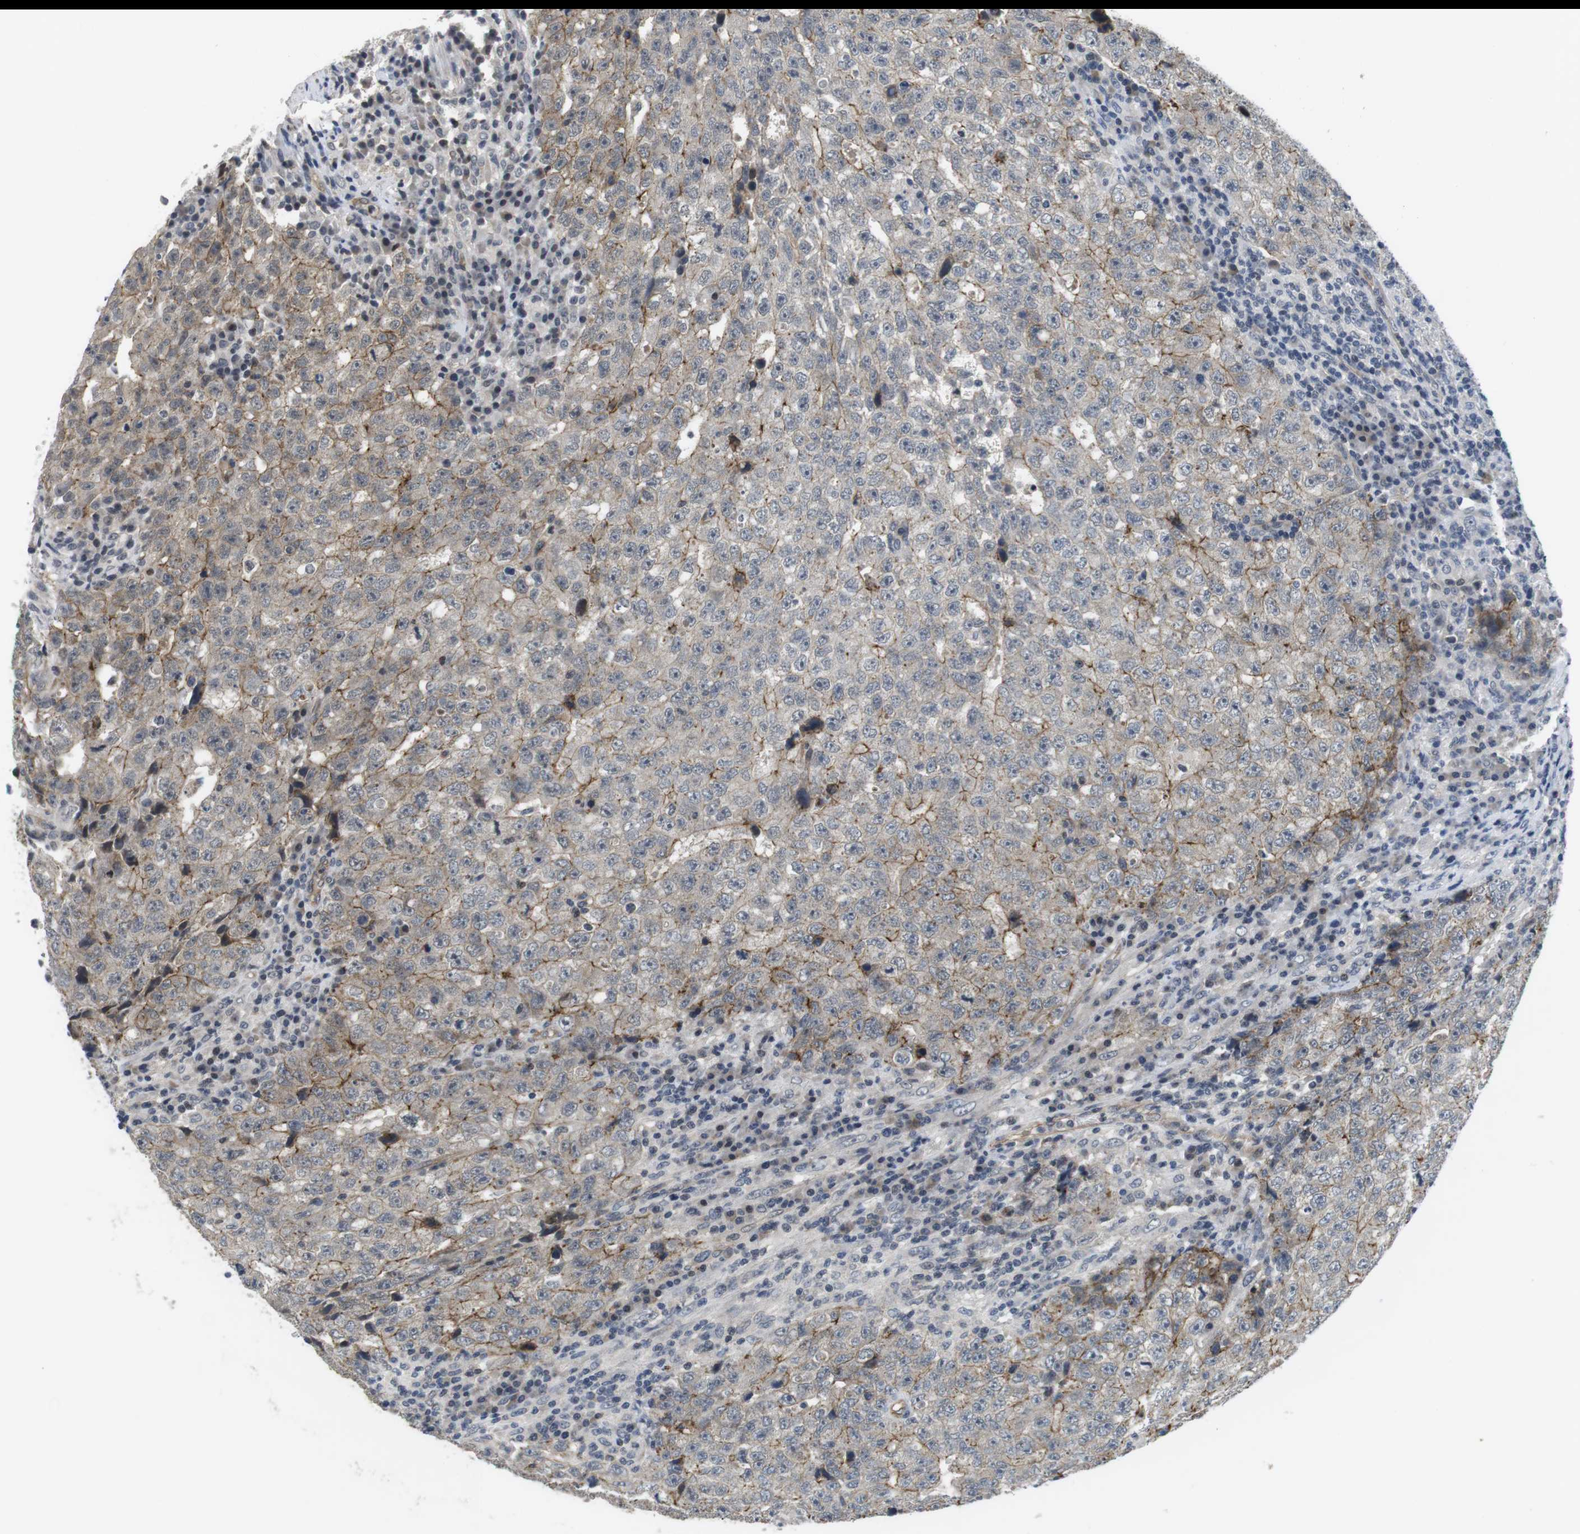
{"staining": {"intensity": "weak", "quantity": "<25%", "location": "cytoplasmic/membranous"}, "tissue": "testis cancer", "cell_type": "Tumor cells", "image_type": "cancer", "snomed": [{"axis": "morphology", "description": "Necrosis, NOS"}, {"axis": "morphology", "description": "Carcinoma, Embryonal, NOS"}, {"axis": "topography", "description": "Testis"}], "caption": "Human testis embryonal carcinoma stained for a protein using immunohistochemistry exhibits no positivity in tumor cells.", "gene": "NECTIN1", "patient": {"sex": "male", "age": 19}}